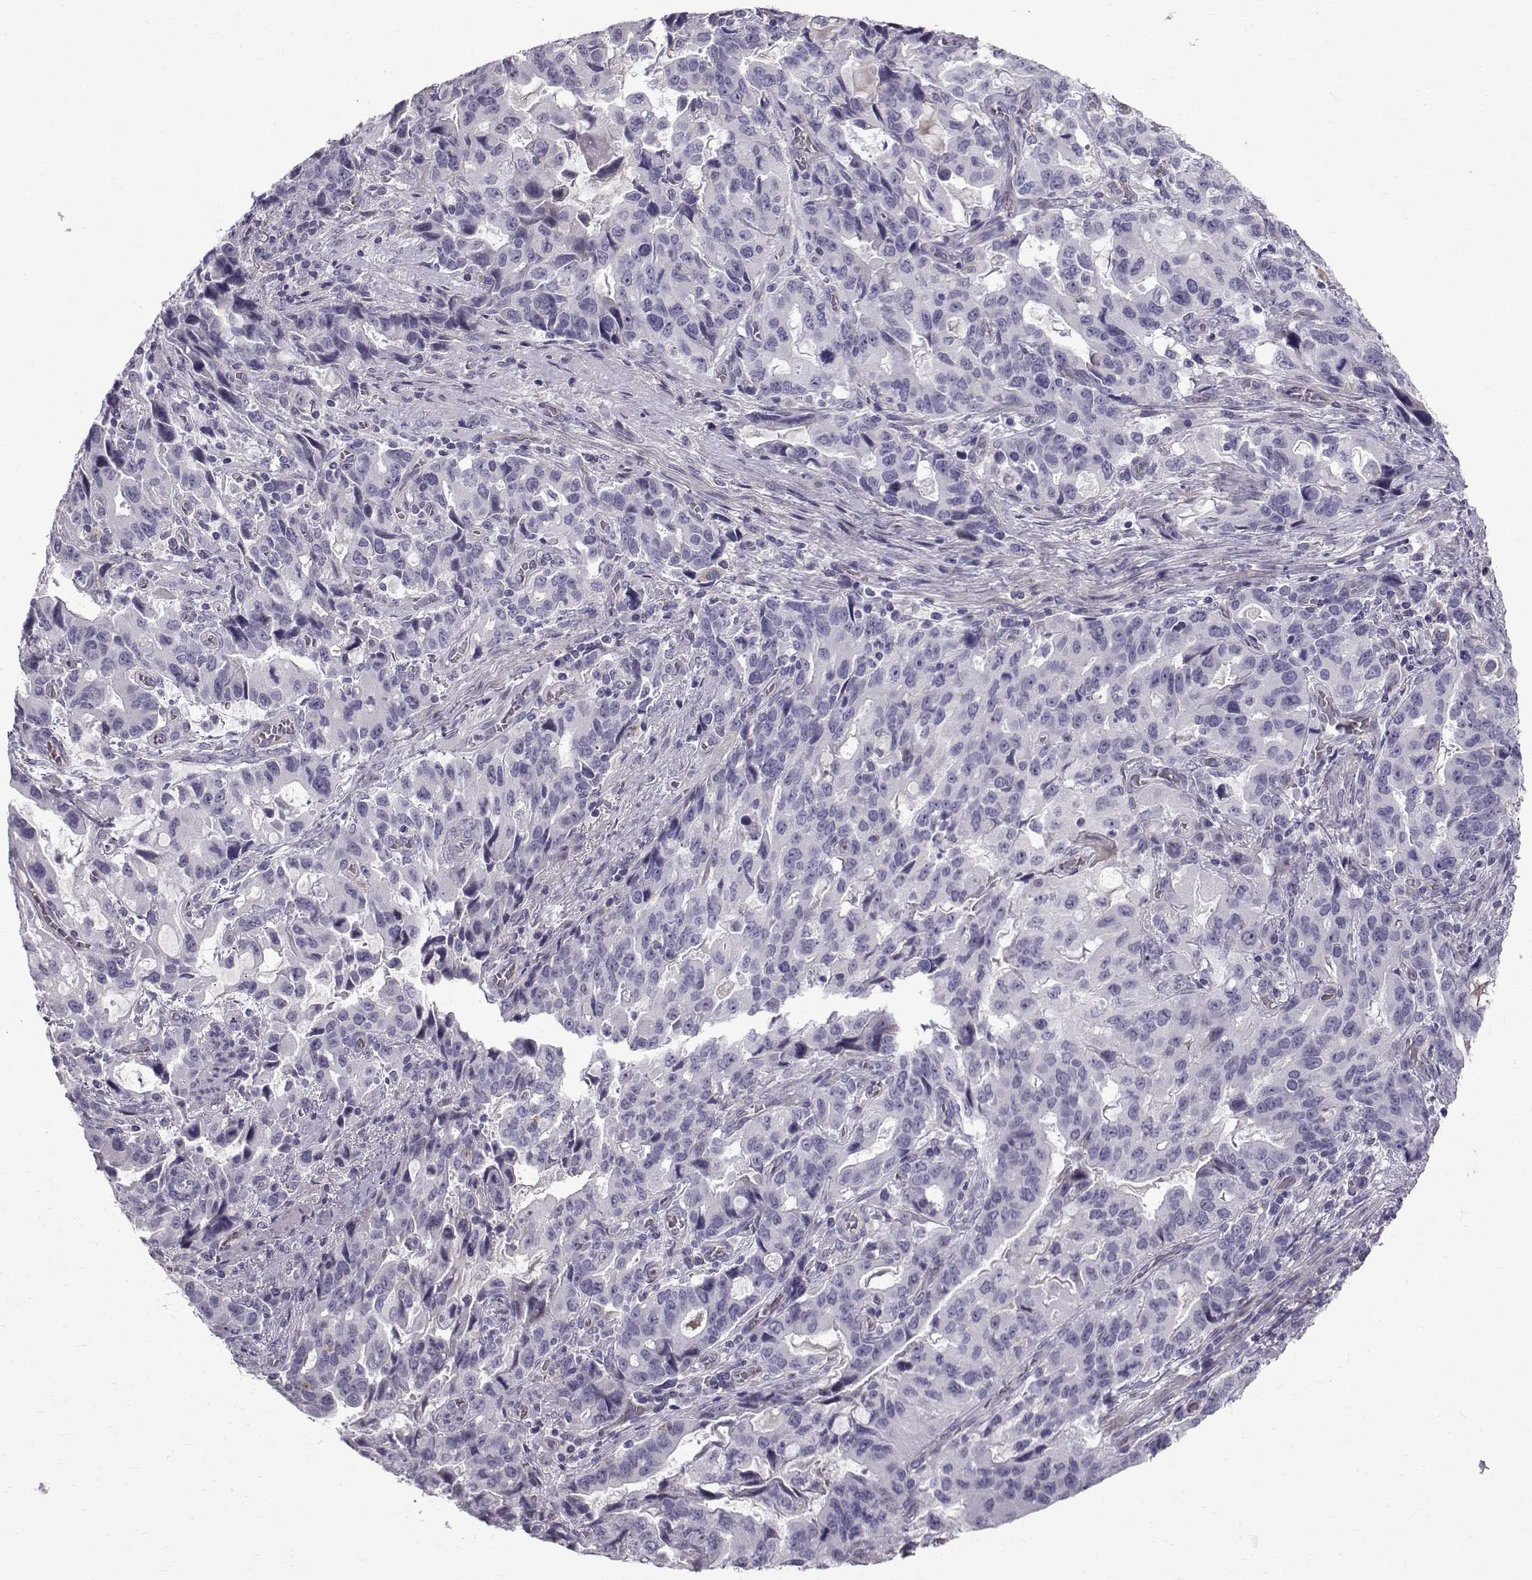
{"staining": {"intensity": "negative", "quantity": "none", "location": "none"}, "tissue": "stomach cancer", "cell_type": "Tumor cells", "image_type": "cancer", "snomed": [{"axis": "morphology", "description": "Adenocarcinoma, NOS"}, {"axis": "topography", "description": "Stomach, upper"}], "caption": "This is an immunohistochemistry (IHC) photomicrograph of human stomach cancer (adenocarcinoma). There is no staining in tumor cells.", "gene": "CALCR", "patient": {"sex": "male", "age": 85}}